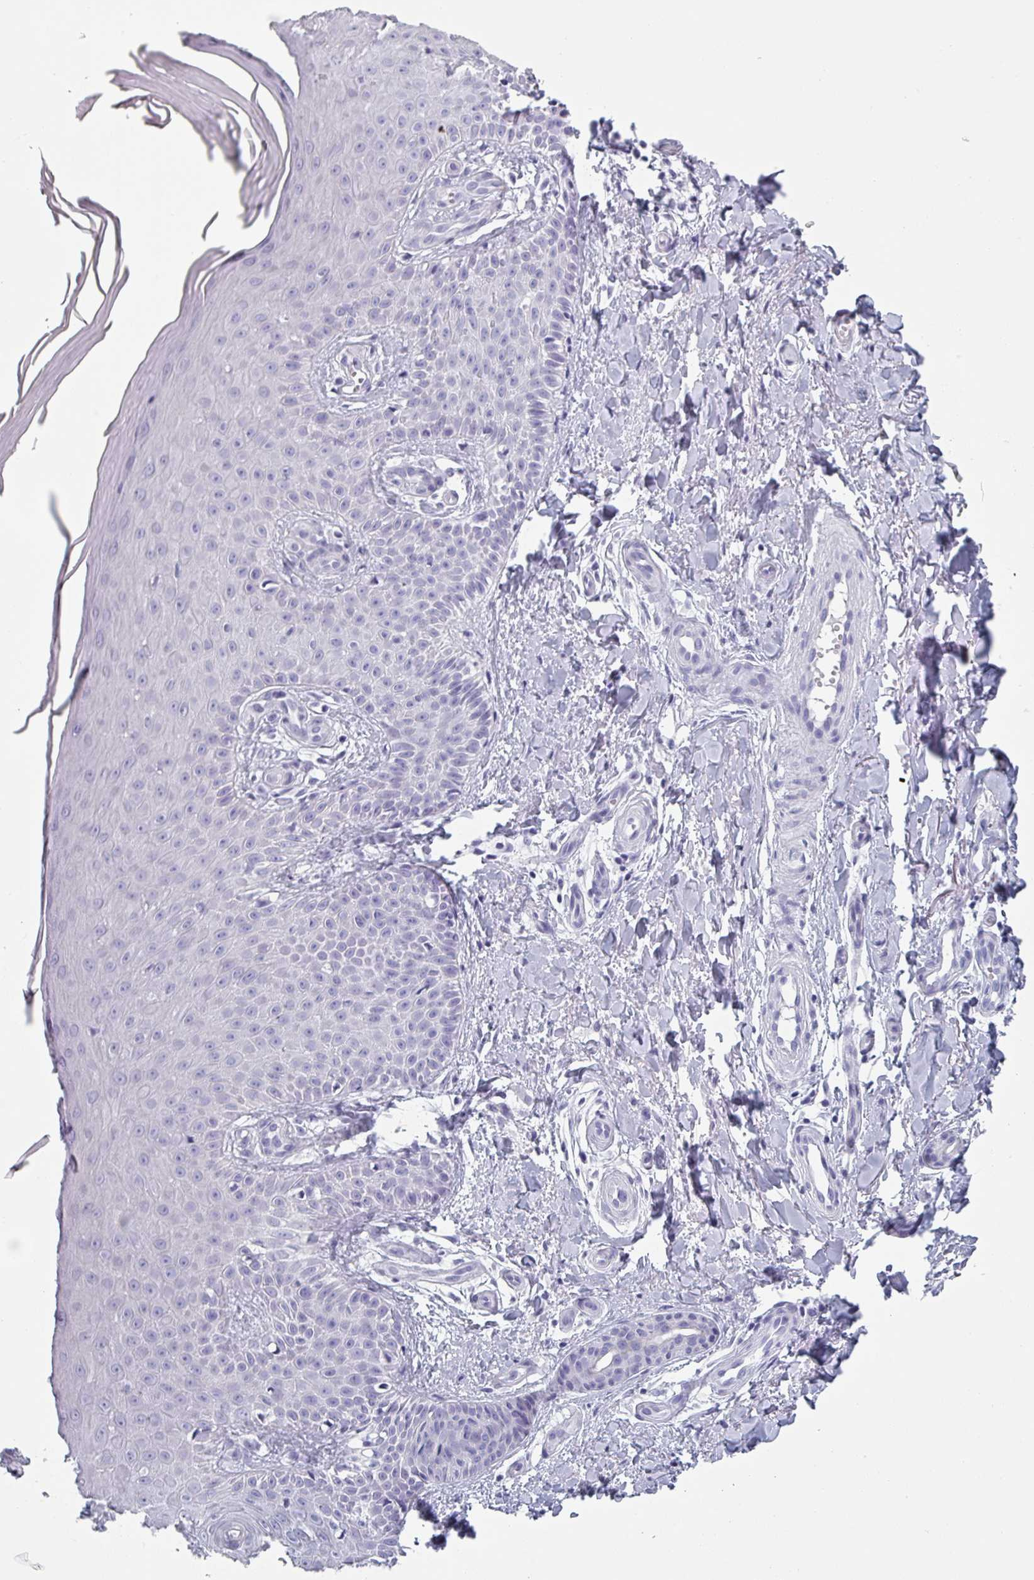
{"staining": {"intensity": "negative", "quantity": "none", "location": "none"}, "tissue": "skin", "cell_type": "Fibroblasts", "image_type": "normal", "snomed": [{"axis": "morphology", "description": "Normal tissue, NOS"}, {"axis": "topography", "description": "Skin"}], "caption": "The photomicrograph shows no staining of fibroblasts in unremarkable skin.", "gene": "SLC35G2", "patient": {"sex": "male", "age": 81}}